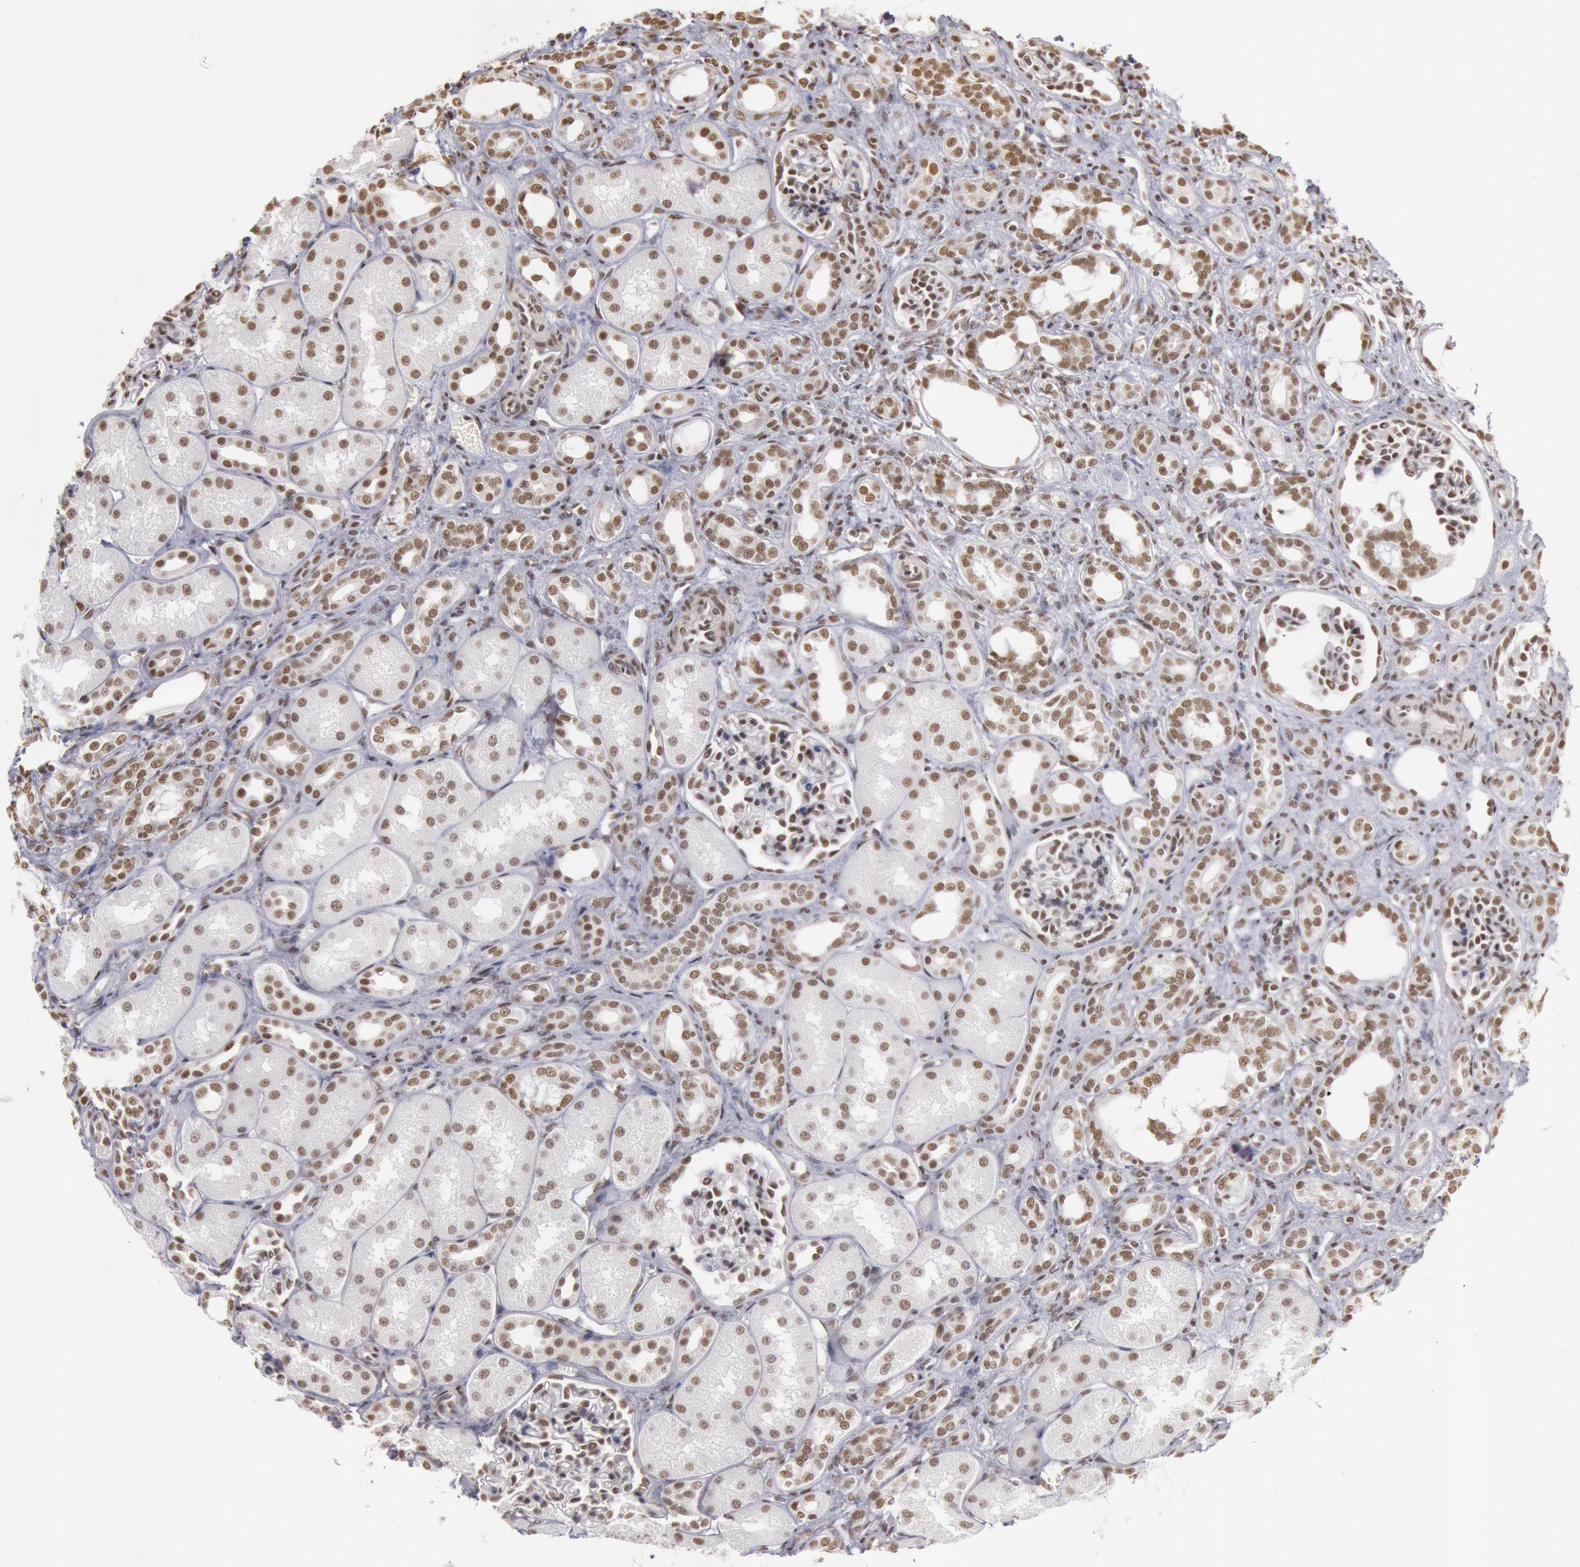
{"staining": {"intensity": "moderate", "quantity": "25%-75%", "location": "nuclear"}, "tissue": "kidney", "cell_type": "Cells in glomeruli", "image_type": "normal", "snomed": [{"axis": "morphology", "description": "Normal tissue, NOS"}, {"axis": "topography", "description": "Kidney"}], "caption": "Protein expression analysis of normal kidney exhibits moderate nuclear positivity in about 25%-75% of cells in glomeruli. The protein of interest is stained brown, and the nuclei are stained in blue (DAB (3,3'-diaminobenzidine) IHC with brightfield microscopy, high magnification).", "gene": "ESS2", "patient": {"sex": "male", "age": 7}}